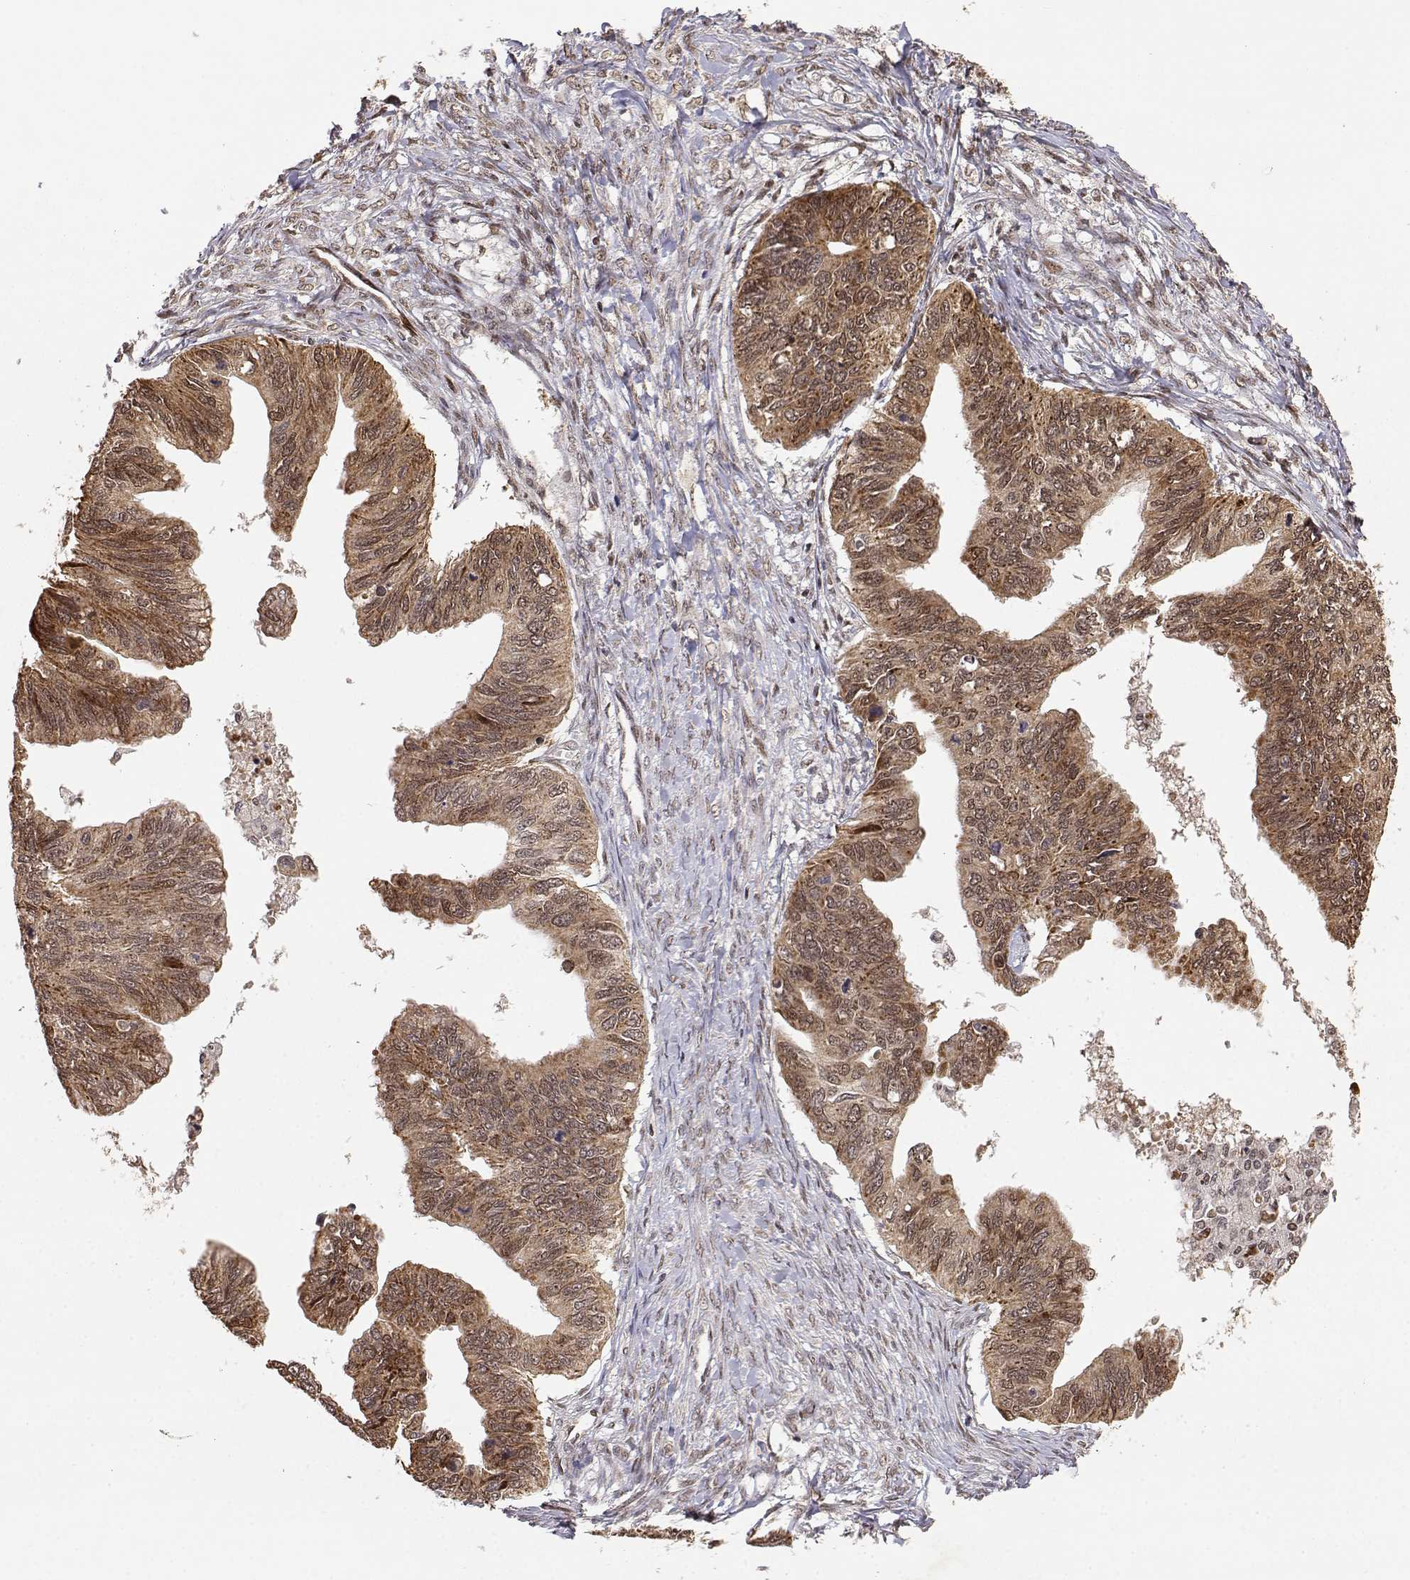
{"staining": {"intensity": "moderate", "quantity": ">75%", "location": "cytoplasmic/membranous"}, "tissue": "ovarian cancer", "cell_type": "Tumor cells", "image_type": "cancer", "snomed": [{"axis": "morphology", "description": "Cystadenocarcinoma, mucinous, NOS"}, {"axis": "topography", "description": "Ovary"}], "caption": "An image showing moderate cytoplasmic/membranous expression in approximately >75% of tumor cells in mucinous cystadenocarcinoma (ovarian), as visualized by brown immunohistochemical staining.", "gene": "BRCA1", "patient": {"sex": "female", "age": 76}}